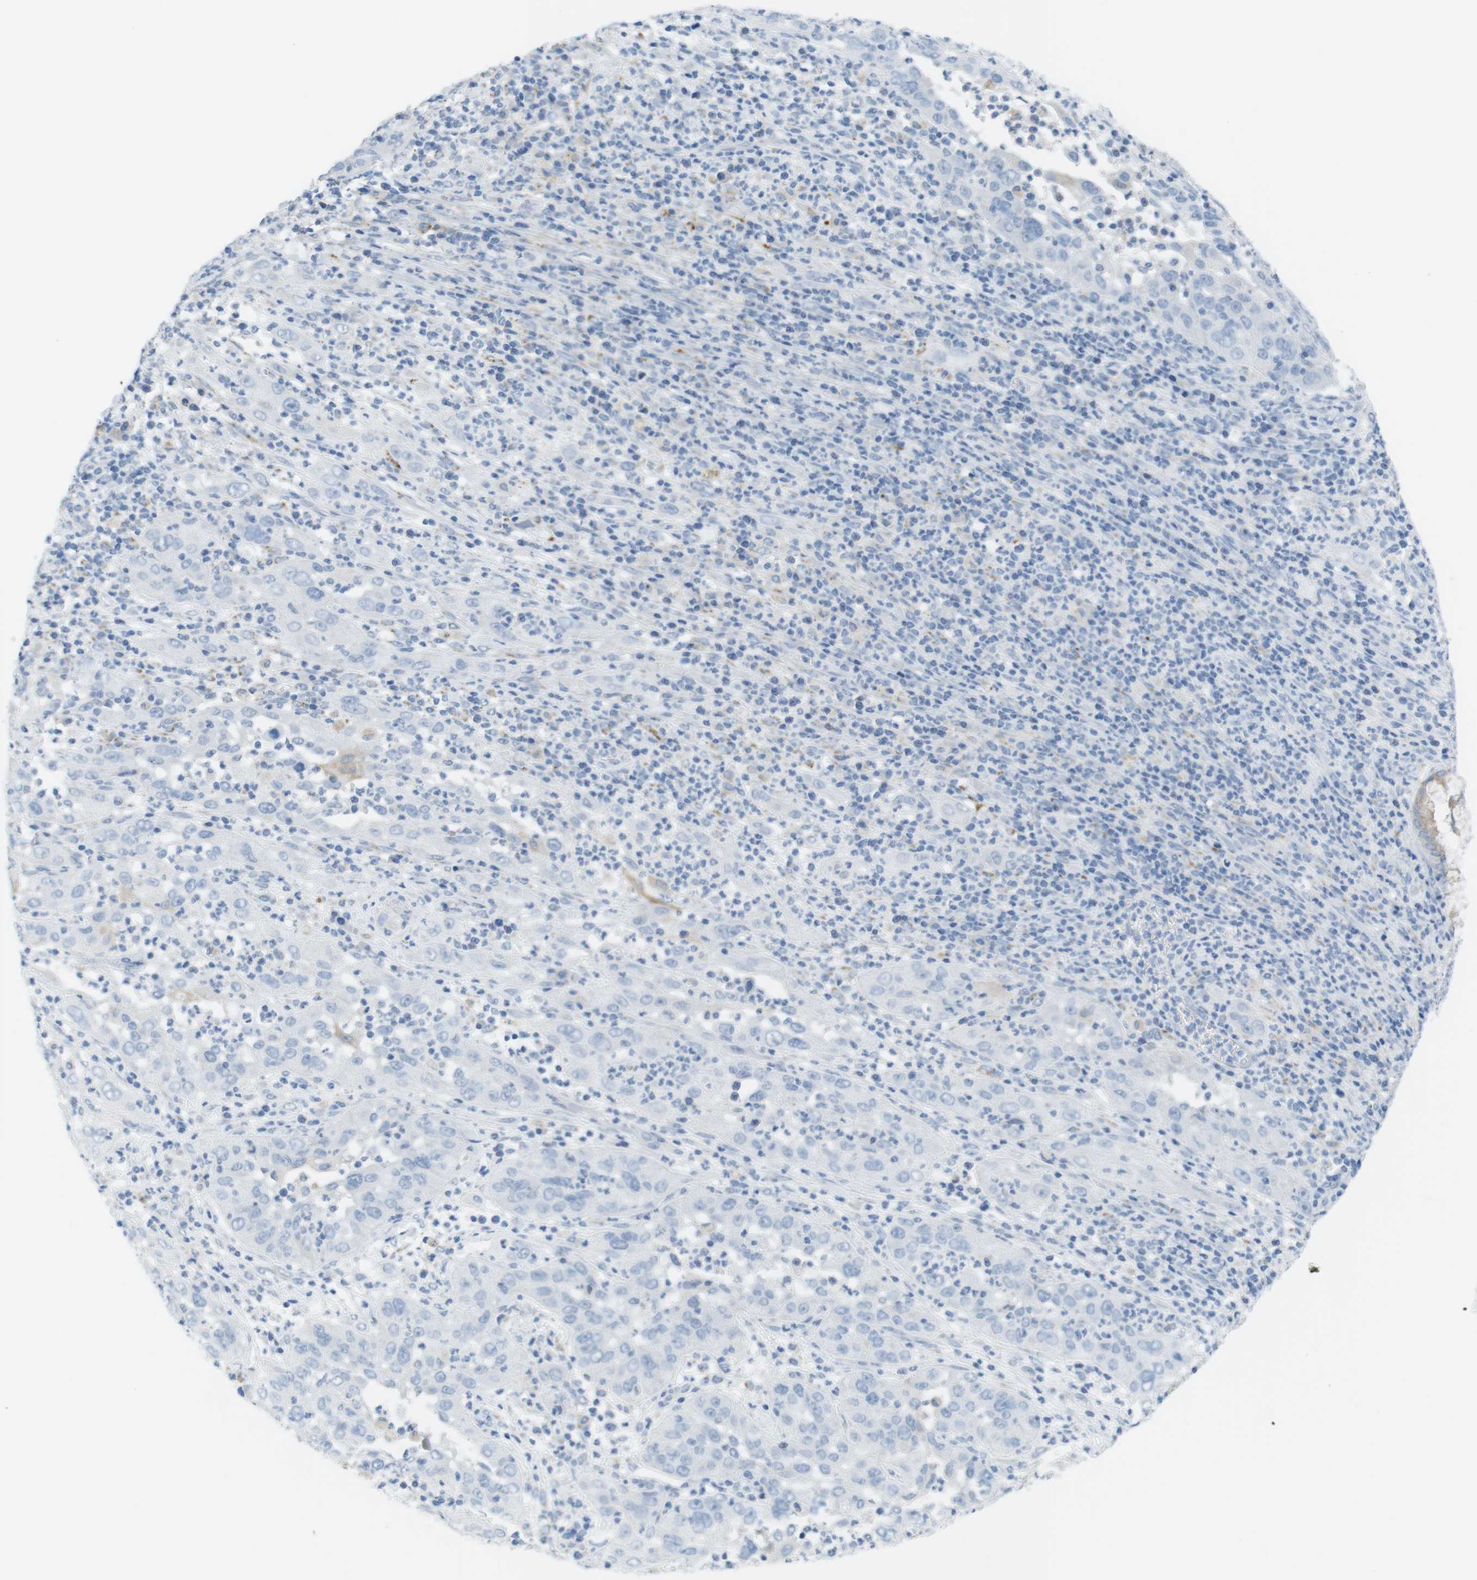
{"staining": {"intensity": "negative", "quantity": "none", "location": "none"}, "tissue": "cervical cancer", "cell_type": "Tumor cells", "image_type": "cancer", "snomed": [{"axis": "morphology", "description": "Squamous cell carcinoma, NOS"}, {"axis": "topography", "description": "Cervix"}], "caption": "Tumor cells are negative for protein expression in human cervical cancer (squamous cell carcinoma).", "gene": "YIPF1", "patient": {"sex": "female", "age": 32}}